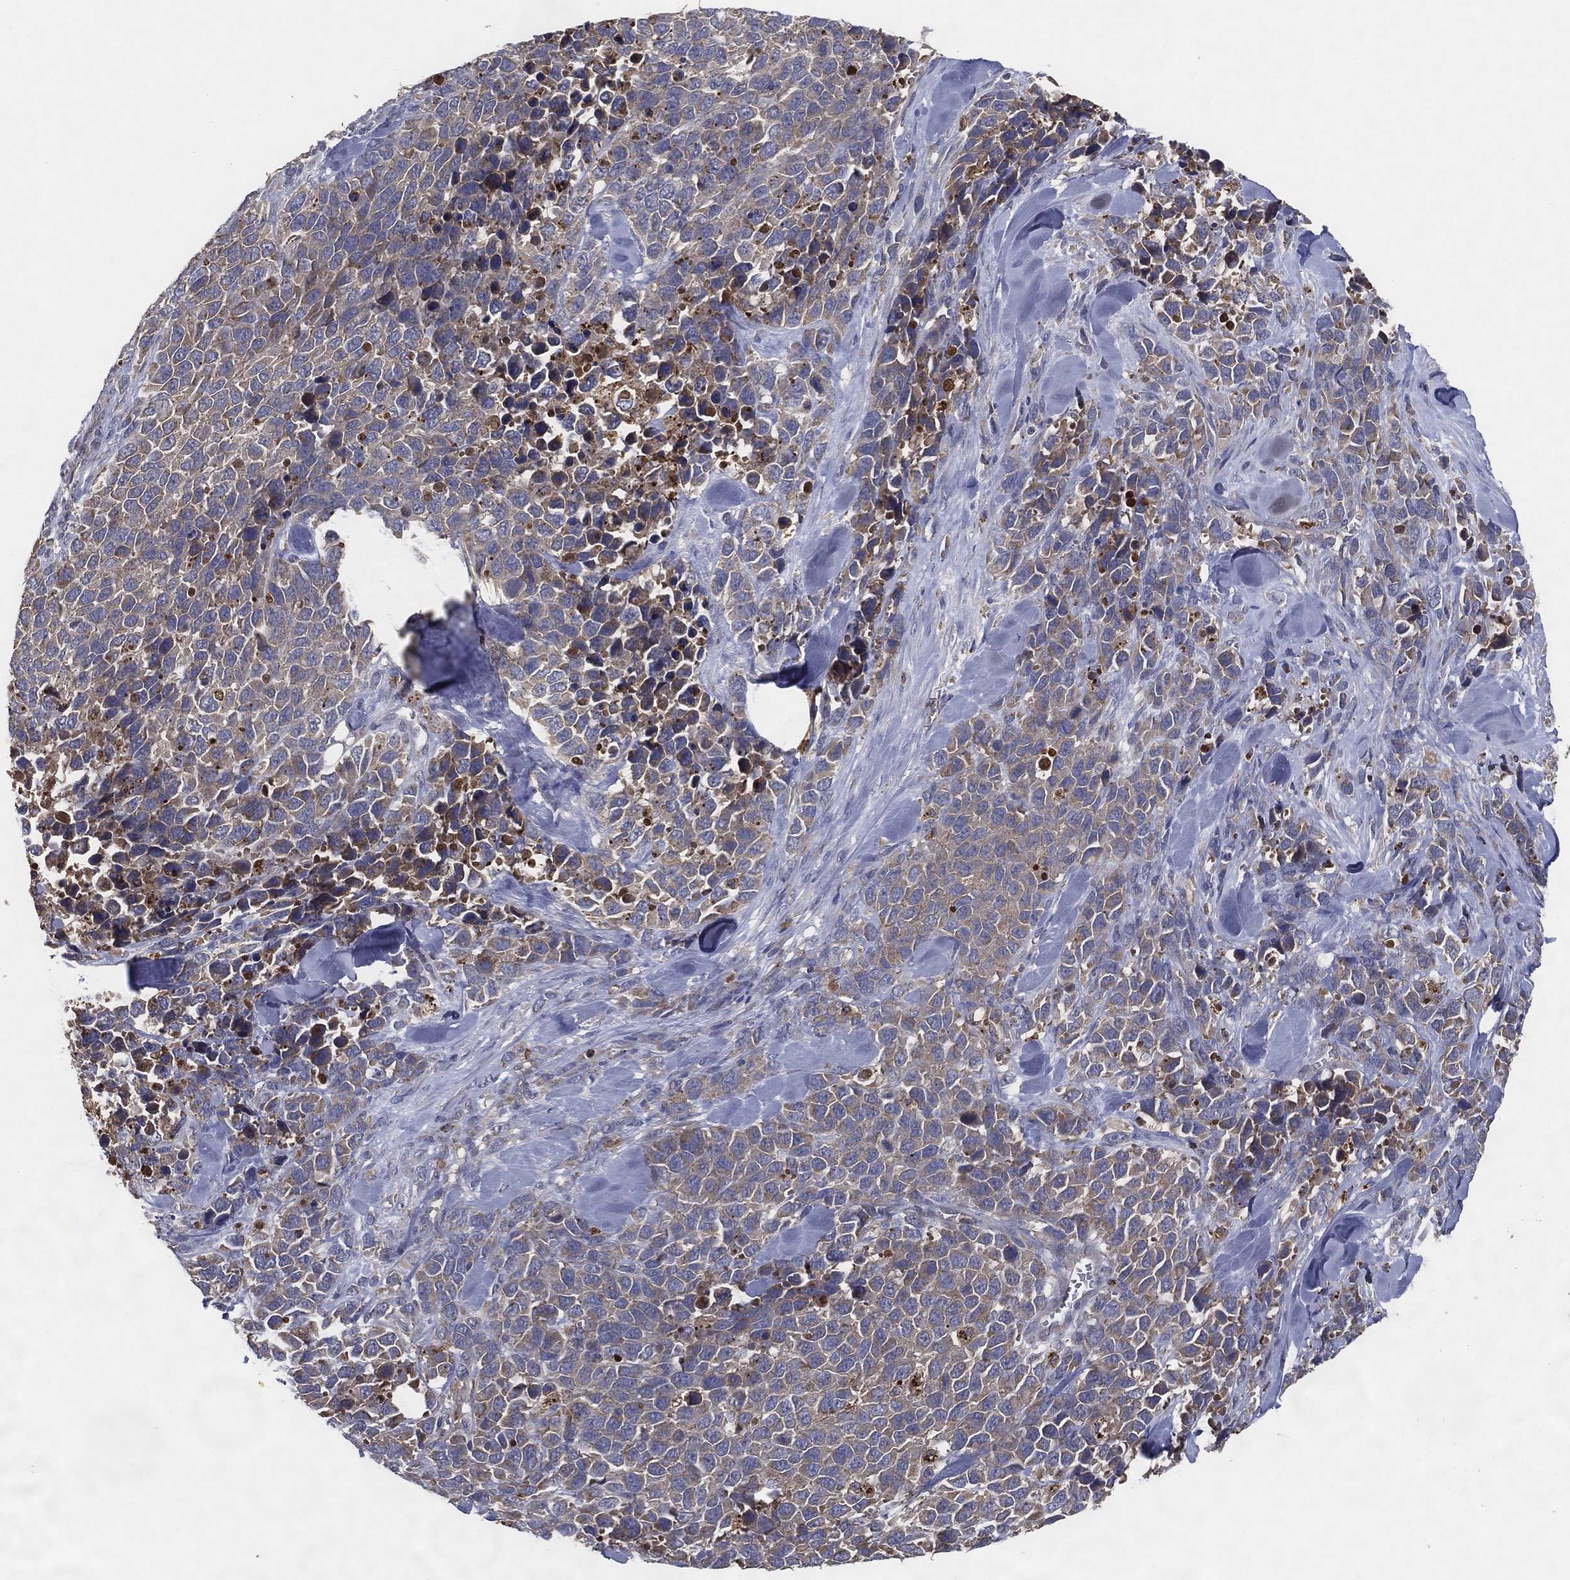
{"staining": {"intensity": "moderate", "quantity": "25%-75%", "location": "cytoplasmic/membranous"}, "tissue": "melanoma", "cell_type": "Tumor cells", "image_type": "cancer", "snomed": [{"axis": "morphology", "description": "Malignant melanoma, Metastatic site"}, {"axis": "topography", "description": "Skin"}], "caption": "Human melanoma stained with a protein marker exhibits moderate staining in tumor cells.", "gene": "MT-ND1", "patient": {"sex": "male", "age": 84}}